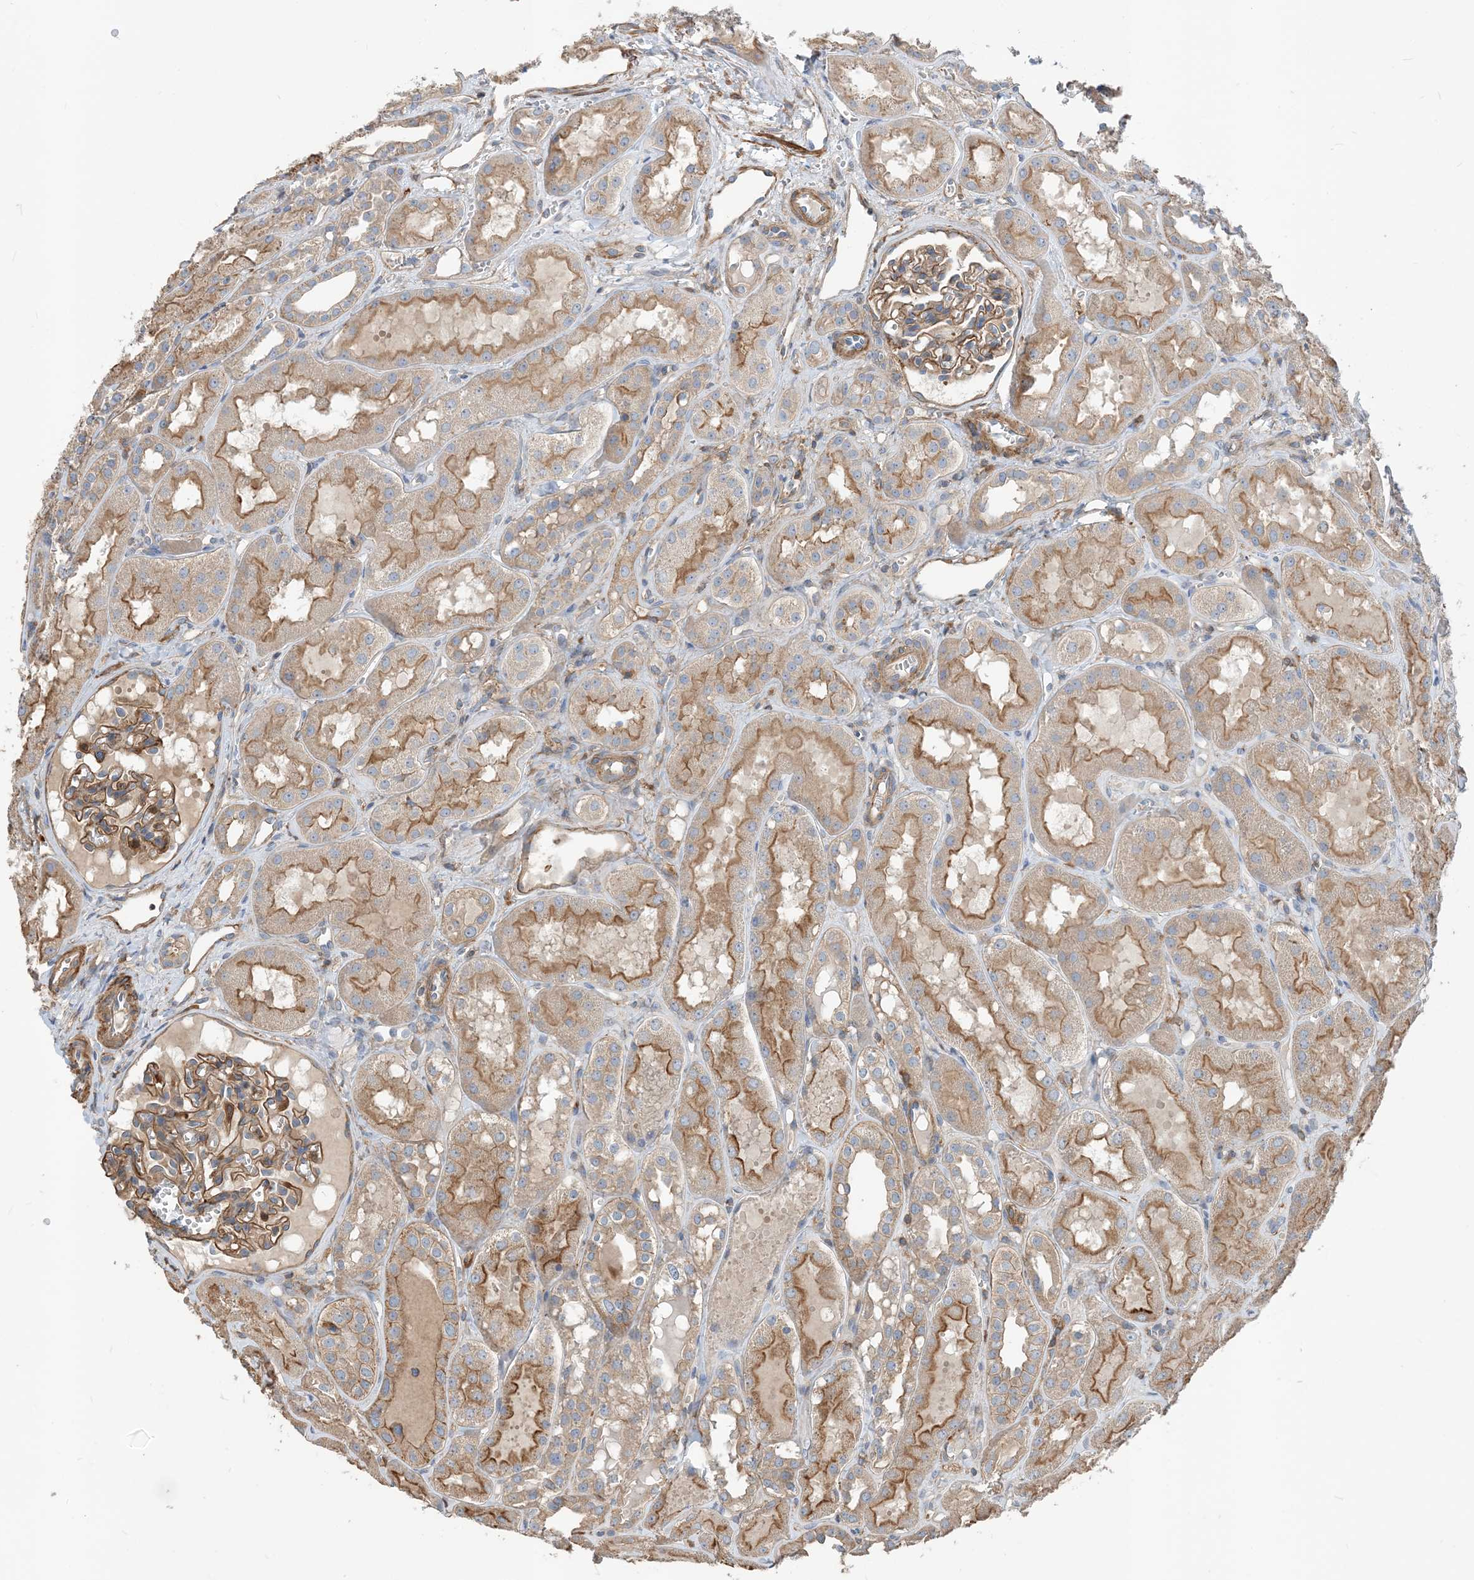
{"staining": {"intensity": "moderate", "quantity": ">75%", "location": "cytoplasmic/membranous"}, "tissue": "kidney", "cell_type": "Cells in glomeruli", "image_type": "normal", "snomed": [{"axis": "morphology", "description": "Normal tissue, NOS"}, {"axis": "topography", "description": "Kidney"}], "caption": "A brown stain highlights moderate cytoplasmic/membranous positivity of a protein in cells in glomeruli of normal human kidney. The protein is shown in brown color, while the nuclei are stained blue.", "gene": "PARVG", "patient": {"sex": "male", "age": 16}}